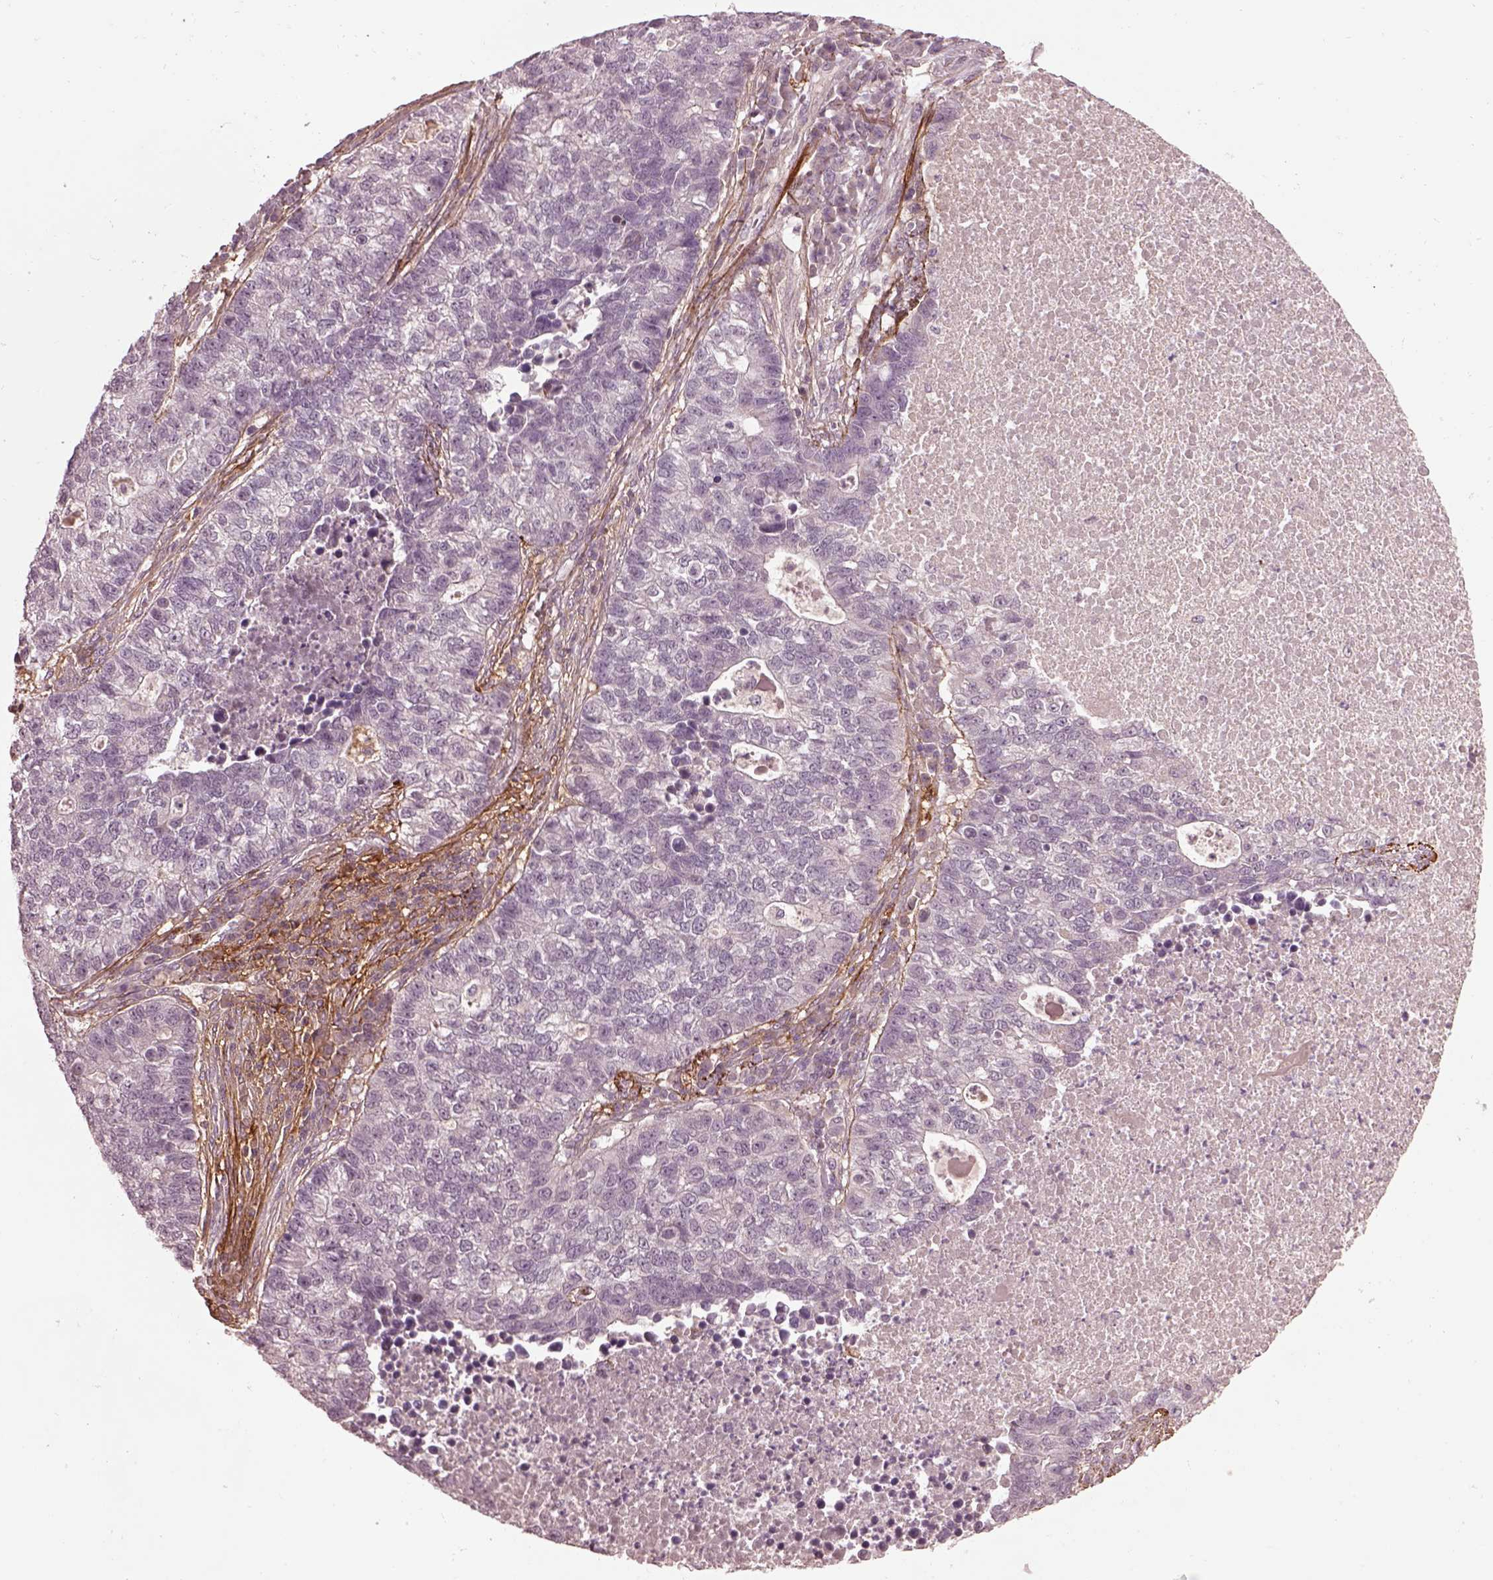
{"staining": {"intensity": "negative", "quantity": "none", "location": "none"}, "tissue": "lung cancer", "cell_type": "Tumor cells", "image_type": "cancer", "snomed": [{"axis": "morphology", "description": "Adenocarcinoma, NOS"}, {"axis": "topography", "description": "Lung"}], "caption": "The immunohistochemistry (IHC) image has no significant expression in tumor cells of lung cancer tissue.", "gene": "EFEMP1", "patient": {"sex": "male", "age": 57}}